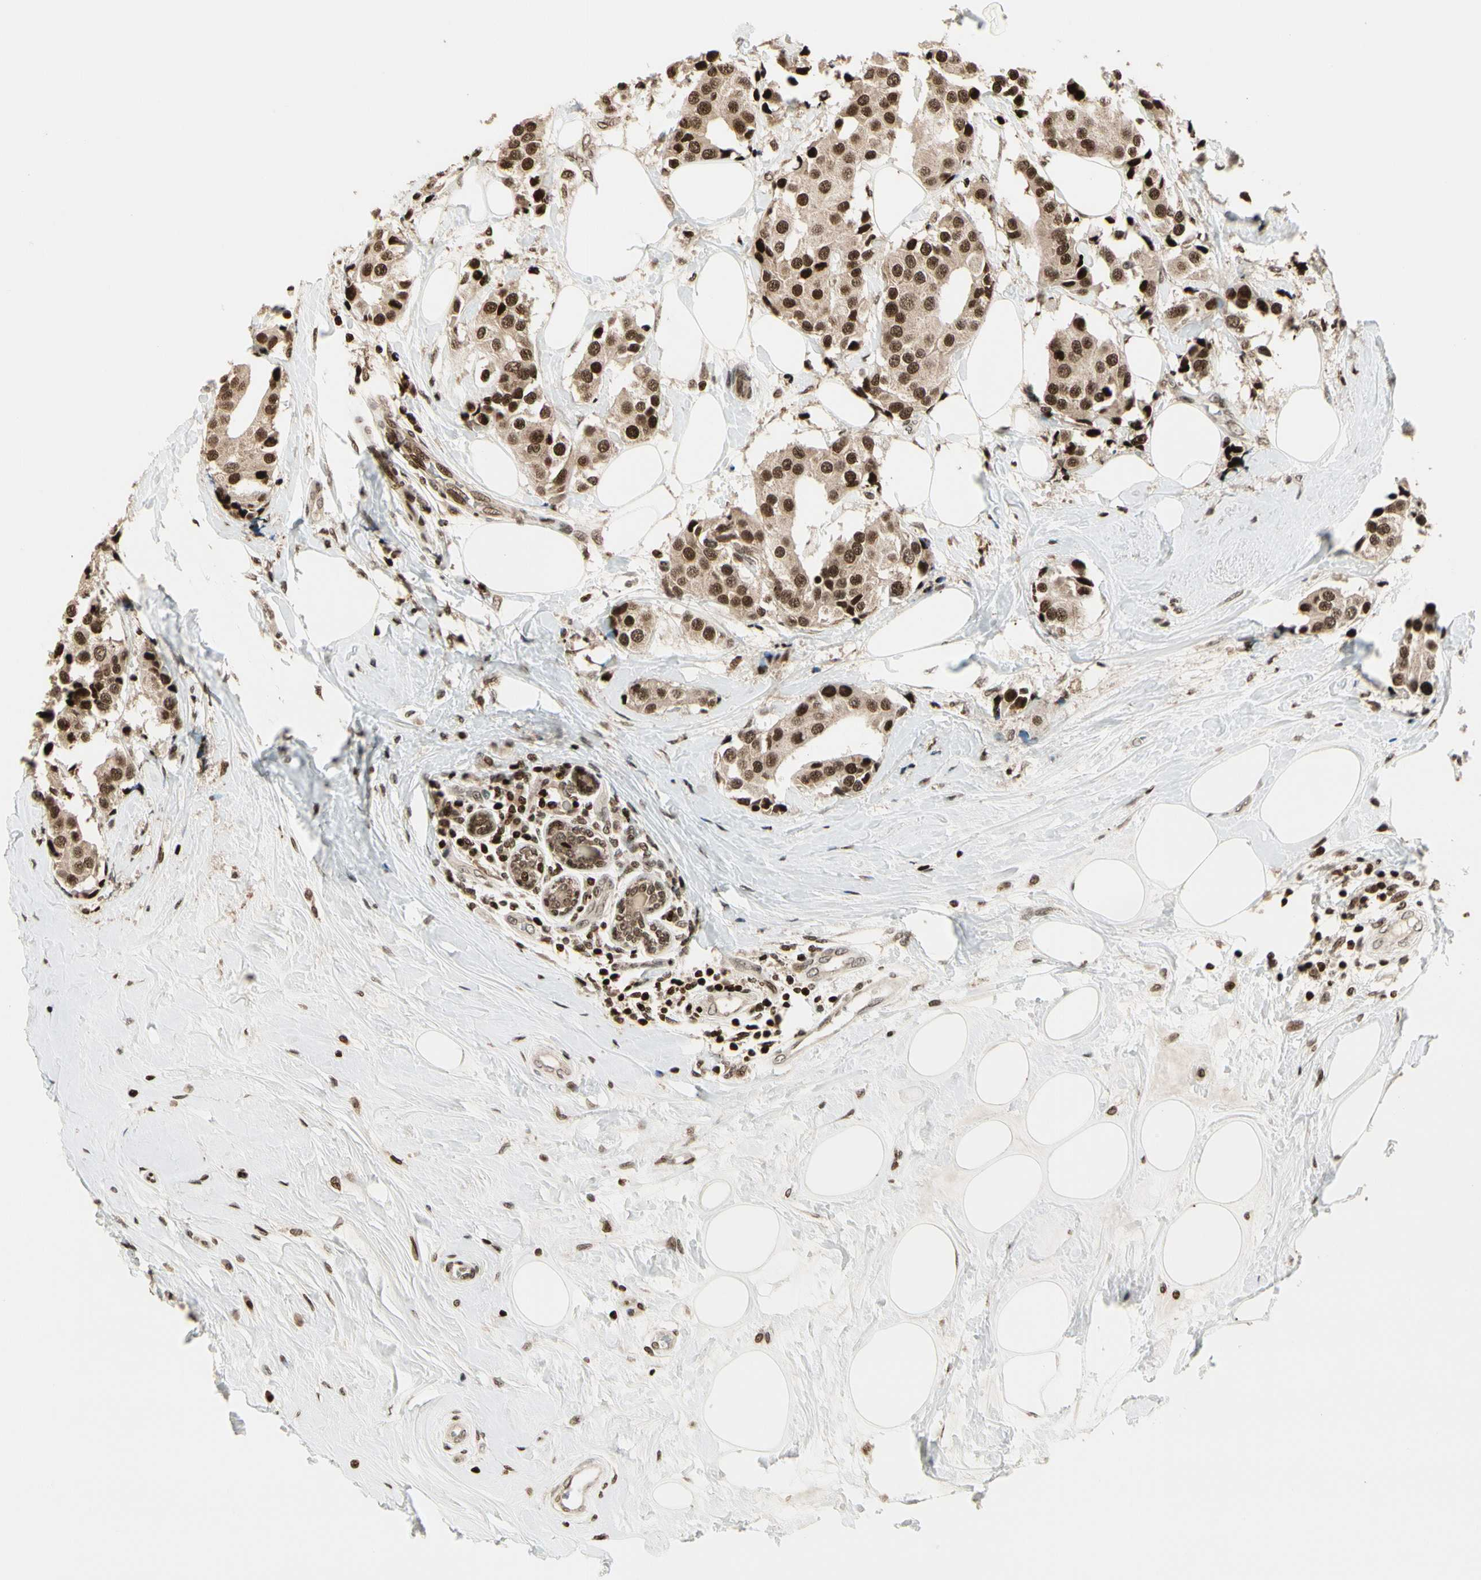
{"staining": {"intensity": "strong", "quantity": ">75%", "location": "cytoplasmic/membranous,nuclear"}, "tissue": "breast cancer", "cell_type": "Tumor cells", "image_type": "cancer", "snomed": [{"axis": "morphology", "description": "Normal tissue, NOS"}, {"axis": "morphology", "description": "Duct carcinoma"}, {"axis": "topography", "description": "Breast"}], "caption": "High-magnification brightfield microscopy of breast intraductal carcinoma stained with DAB (3,3'-diaminobenzidine) (brown) and counterstained with hematoxylin (blue). tumor cells exhibit strong cytoplasmic/membranous and nuclear positivity is appreciated in about>75% of cells. The protein is shown in brown color, while the nuclei are stained blue.", "gene": "TSHZ3", "patient": {"sex": "female", "age": 39}}